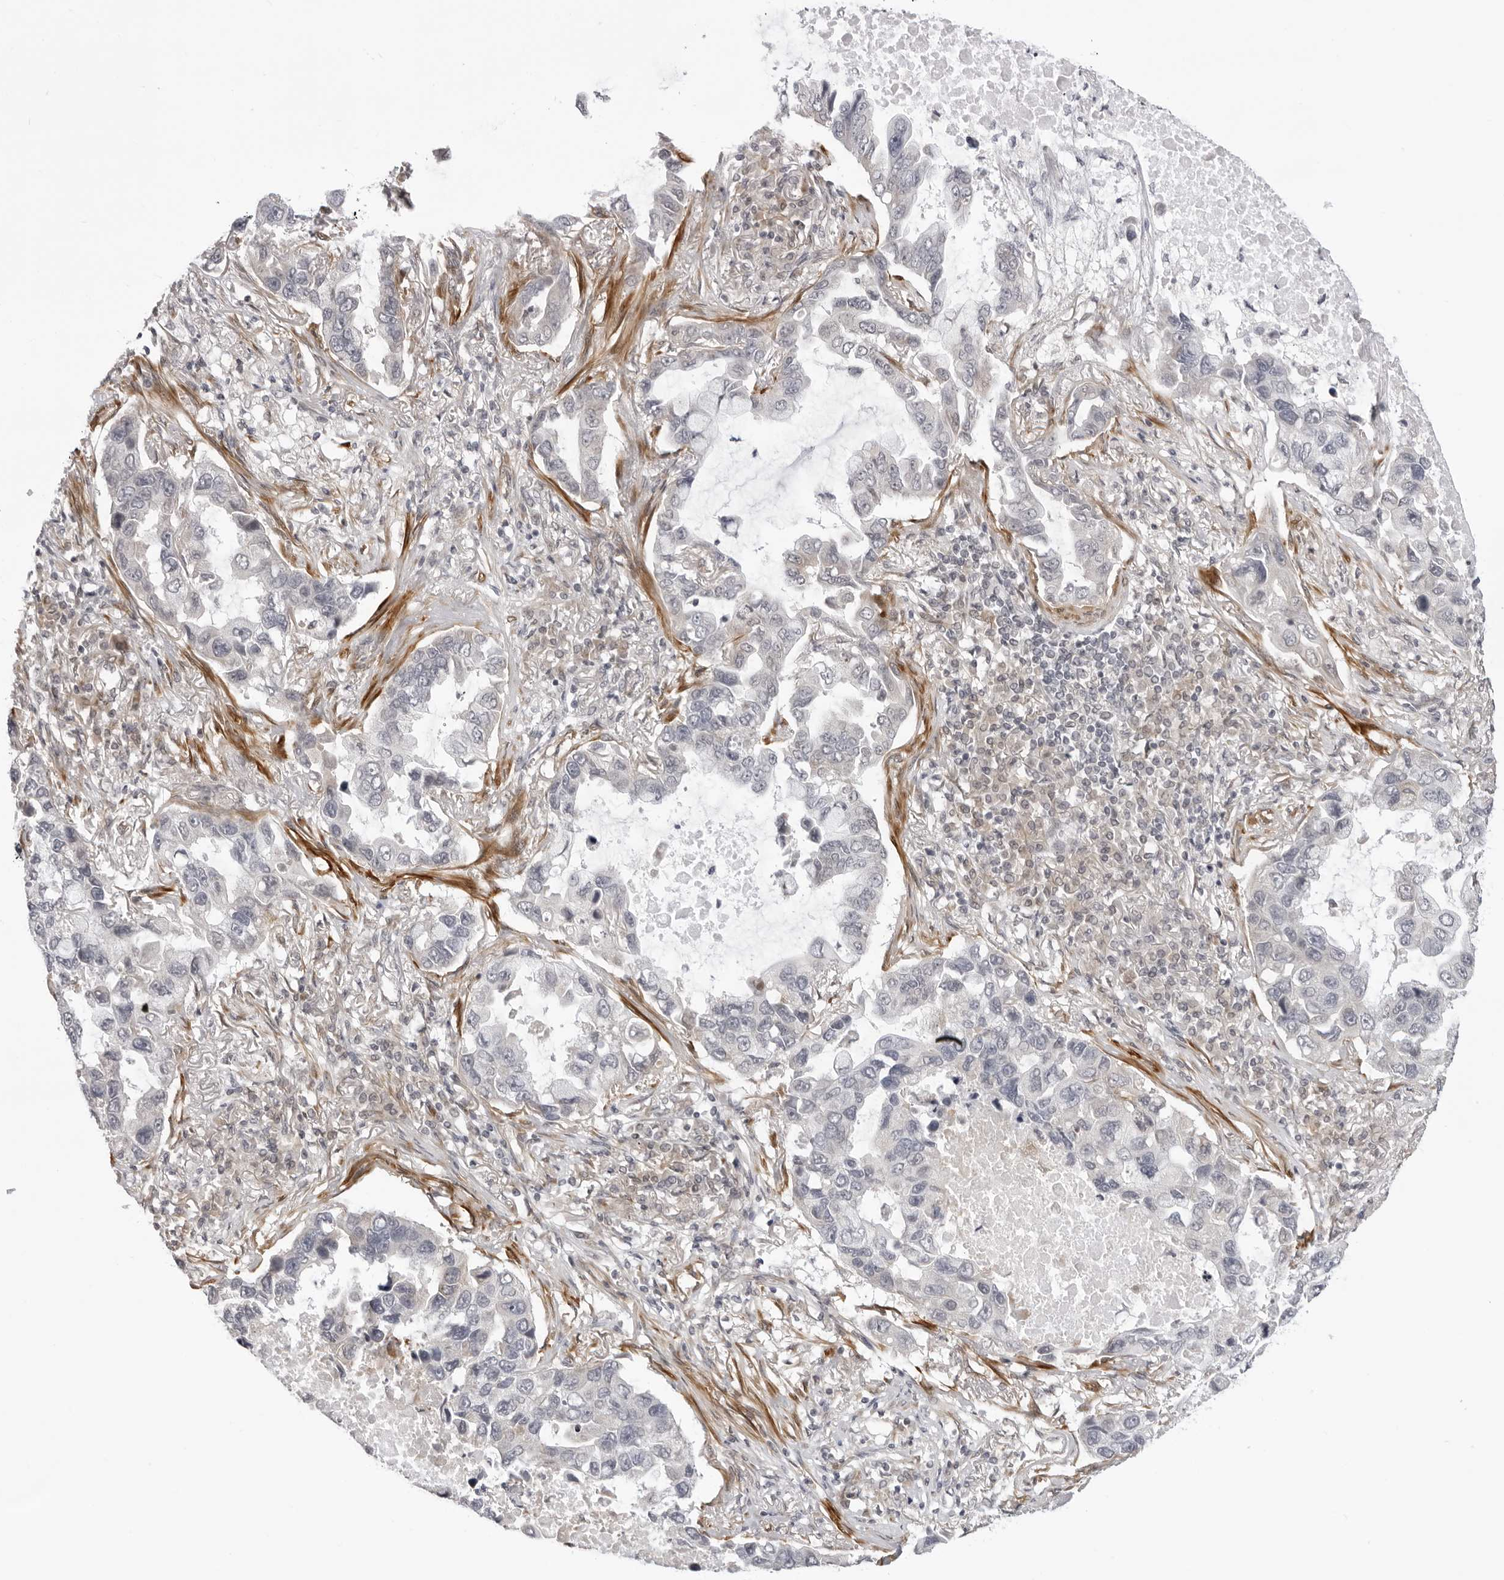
{"staining": {"intensity": "negative", "quantity": "none", "location": "none"}, "tissue": "lung cancer", "cell_type": "Tumor cells", "image_type": "cancer", "snomed": [{"axis": "morphology", "description": "Adenocarcinoma, NOS"}, {"axis": "topography", "description": "Lung"}], "caption": "Human lung cancer stained for a protein using immunohistochemistry (IHC) reveals no expression in tumor cells.", "gene": "SRGAP2", "patient": {"sex": "male", "age": 64}}